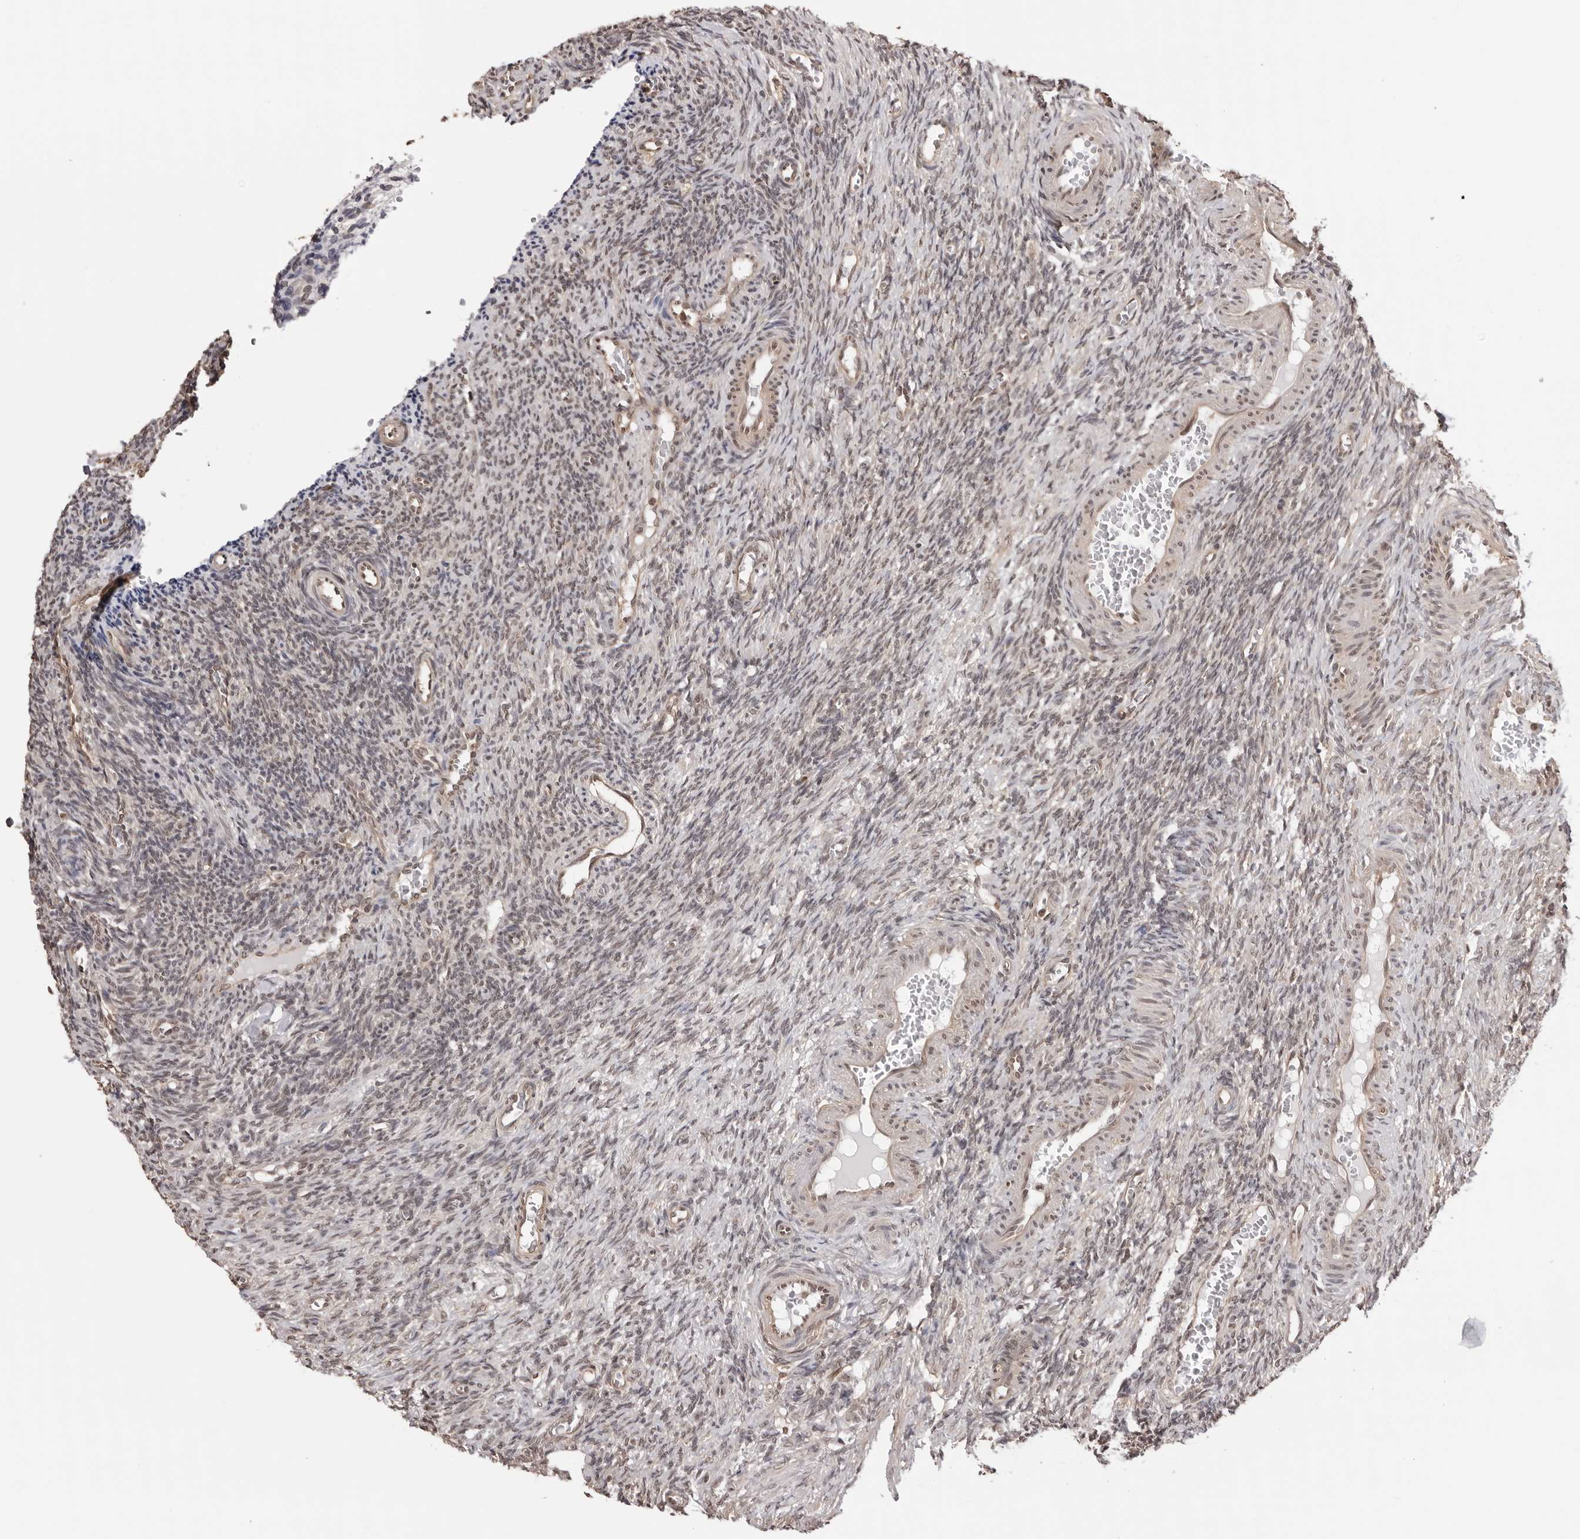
{"staining": {"intensity": "weak", "quantity": "25%-75%", "location": "nuclear"}, "tissue": "ovary", "cell_type": "Ovarian stroma cells", "image_type": "normal", "snomed": [{"axis": "morphology", "description": "Normal tissue, NOS"}, {"axis": "topography", "description": "Ovary"}], "caption": "About 25%-75% of ovarian stroma cells in normal human ovary exhibit weak nuclear protein positivity as visualized by brown immunohistochemical staining.", "gene": "SDE2", "patient": {"sex": "female", "age": 27}}